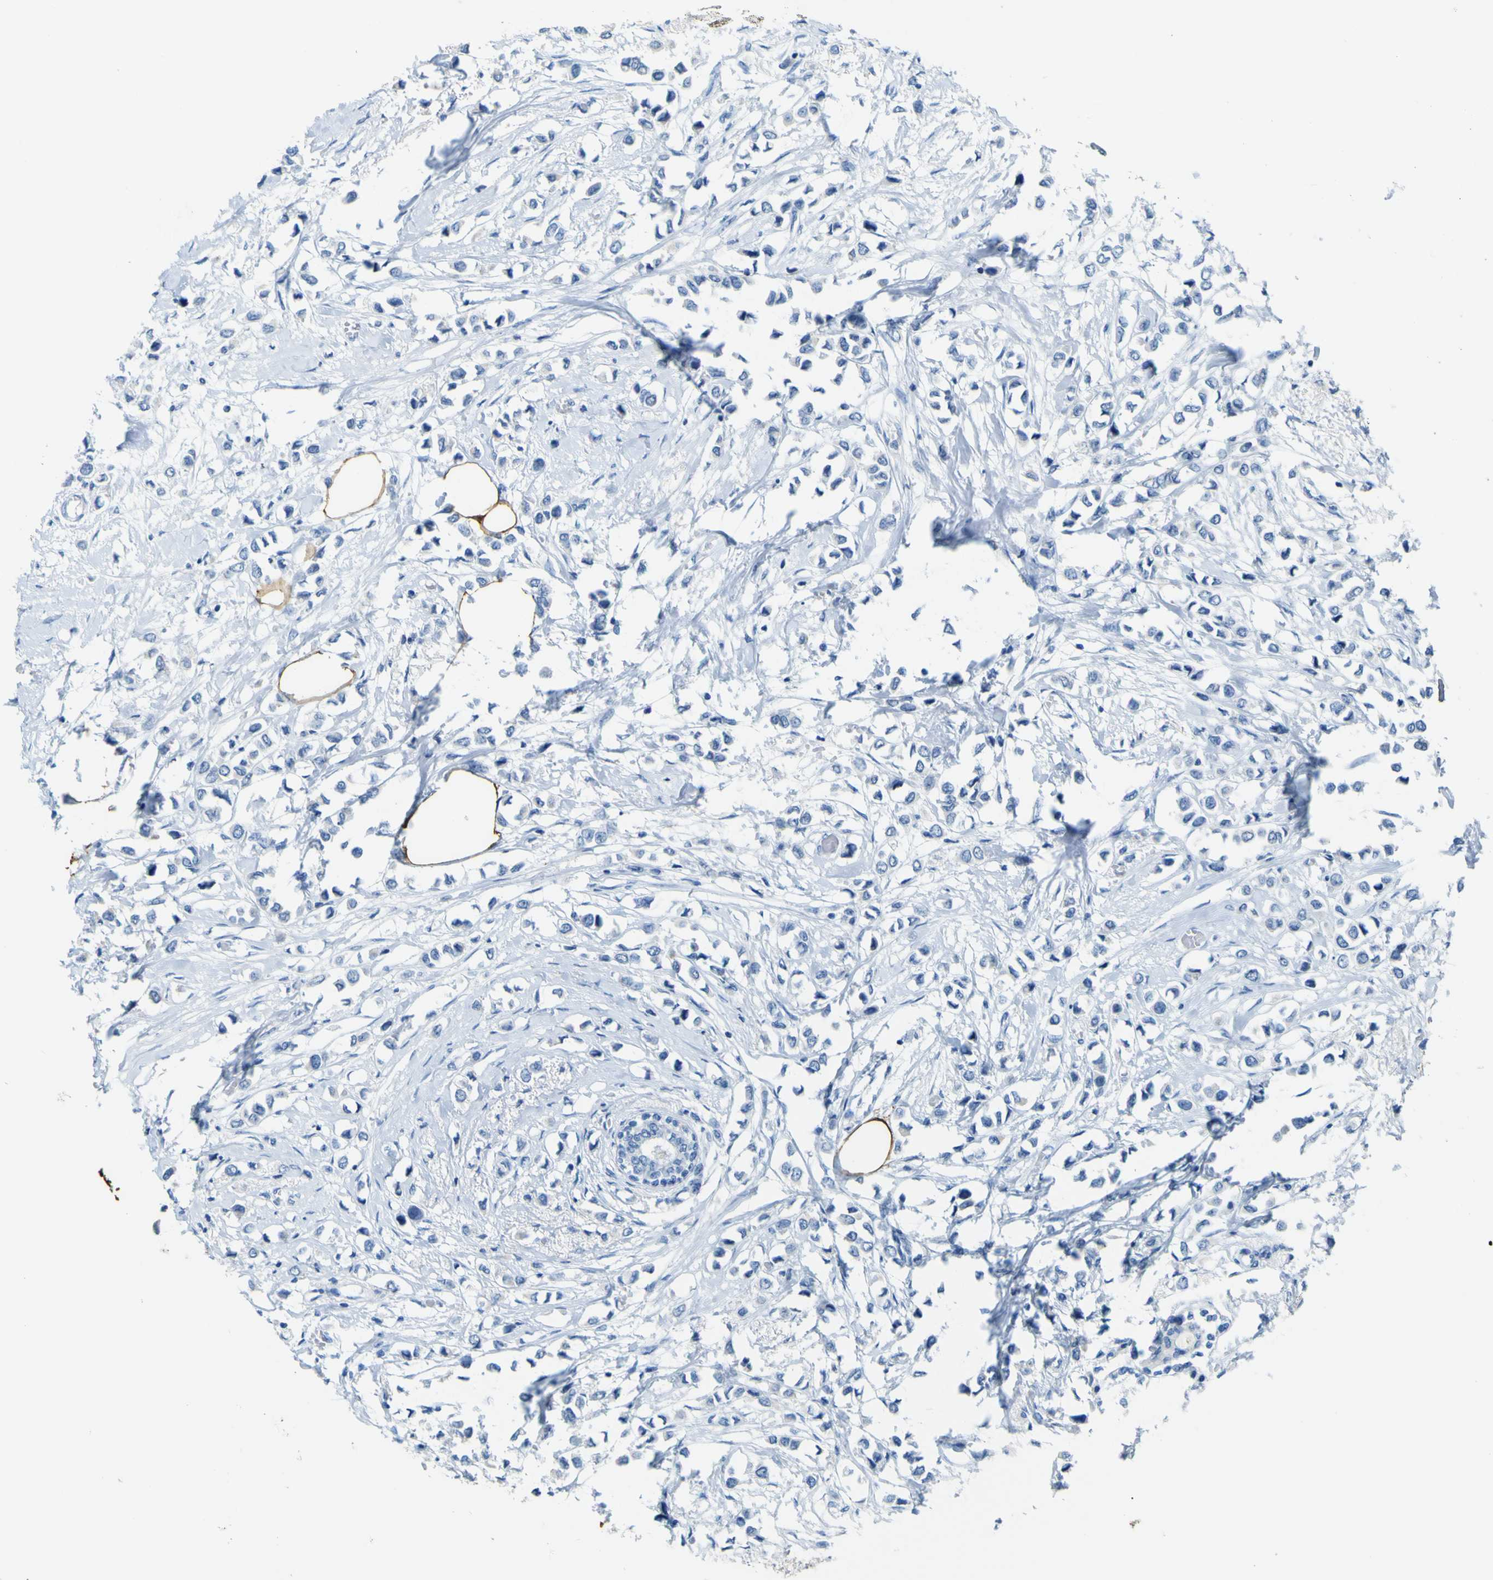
{"staining": {"intensity": "negative", "quantity": "none", "location": "none"}, "tissue": "breast cancer", "cell_type": "Tumor cells", "image_type": "cancer", "snomed": [{"axis": "morphology", "description": "Lobular carcinoma"}, {"axis": "topography", "description": "Breast"}], "caption": "Breast cancer stained for a protein using immunohistochemistry (IHC) exhibits no expression tumor cells.", "gene": "ACSL1", "patient": {"sex": "female", "age": 51}}